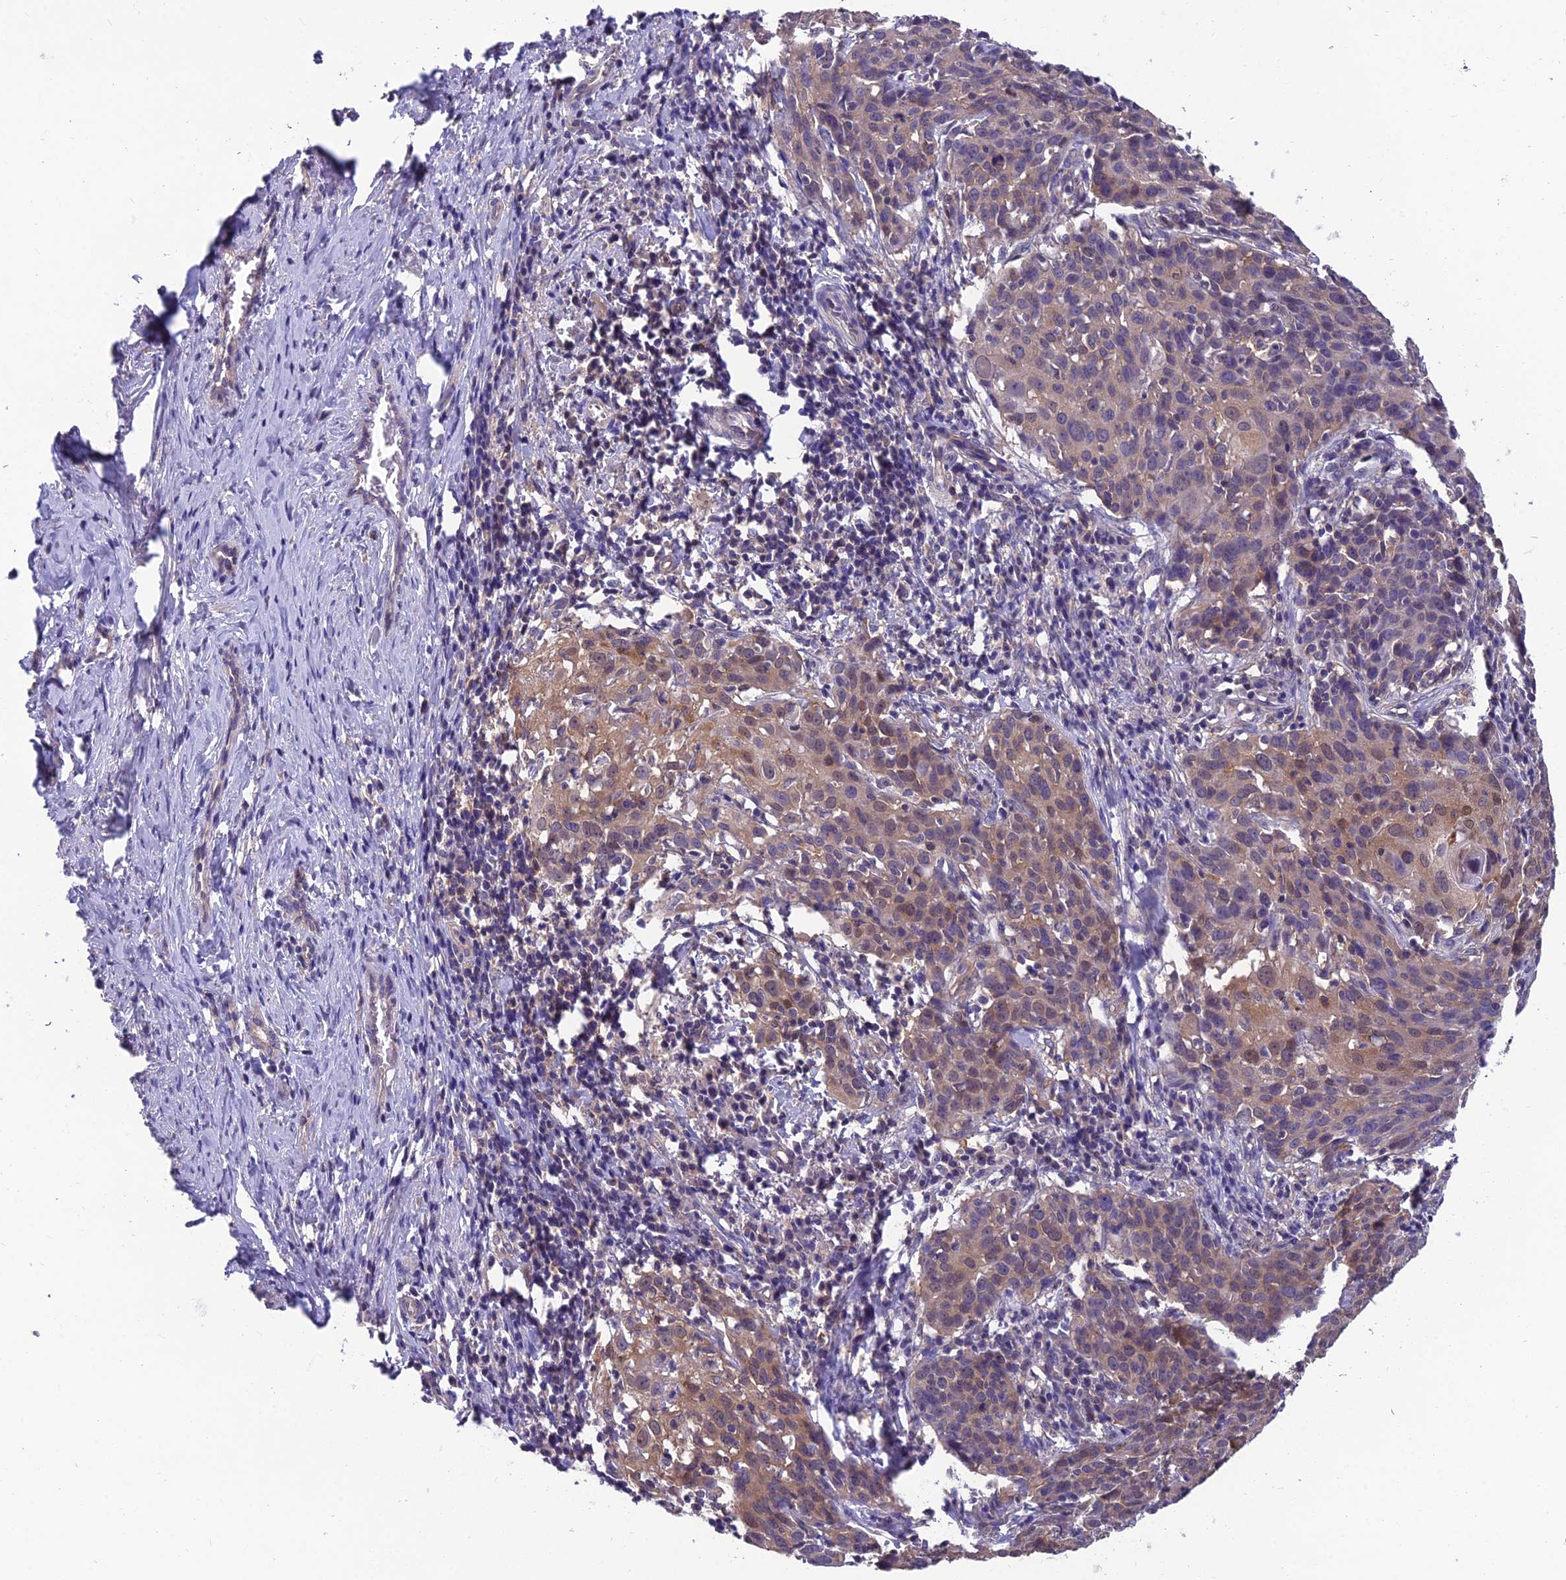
{"staining": {"intensity": "weak", "quantity": ">75%", "location": "cytoplasmic/membranous,nuclear"}, "tissue": "cervical cancer", "cell_type": "Tumor cells", "image_type": "cancer", "snomed": [{"axis": "morphology", "description": "Squamous cell carcinoma, NOS"}, {"axis": "topography", "description": "Cervix"}], "caption": "Immunohistochemical staining of human cervical squamous cell carcinoma reveals low levels of weak cytoplasmic/membranous and nuclear protein staining in approximately >75% of tumor cells.", "gene": "MVD", "patient": {"sex": "female", "age": 50}}